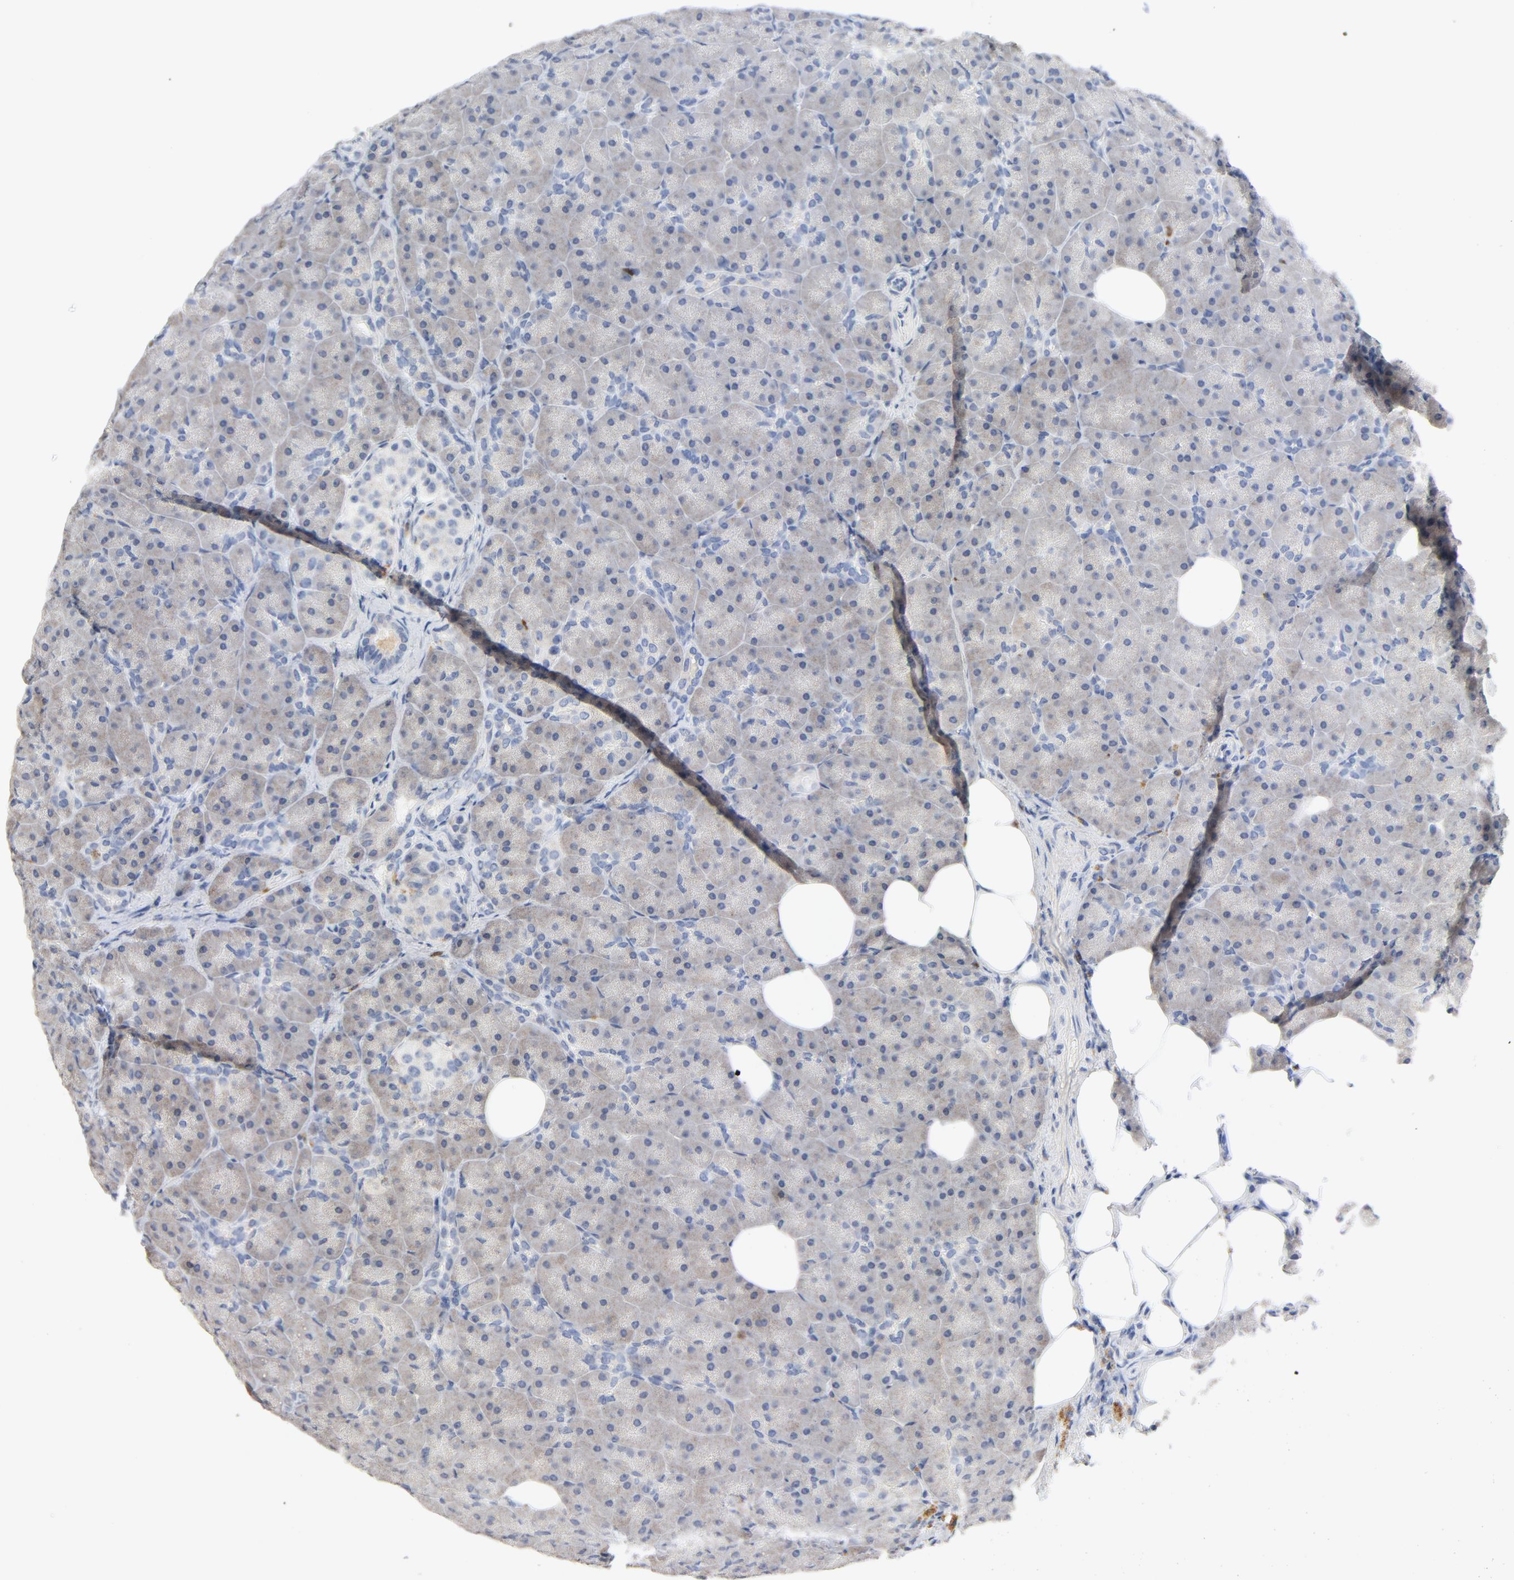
{"staining": {"intensity": "weak", "quantity": ">75%", "location": "cytoplasmic/membranous"}, "tissue": "pancreas", "cell_type": "Exocrine glandular cells", "image_type": "normal", "snomed": [{"axis": "morphology", "description": "Normal tissue, NOS"}, {"axis": "topography", "description": "Pancreas"}], "caption": "A micrograph showing weak cytoplasmic/membranous expression in about >75% of exocrine glandular cells in normal pancreas, as visualized by brown immunohistochemical staining.", "gene": "BIRC5", "patient": {"sex": "male", "age": 66}}